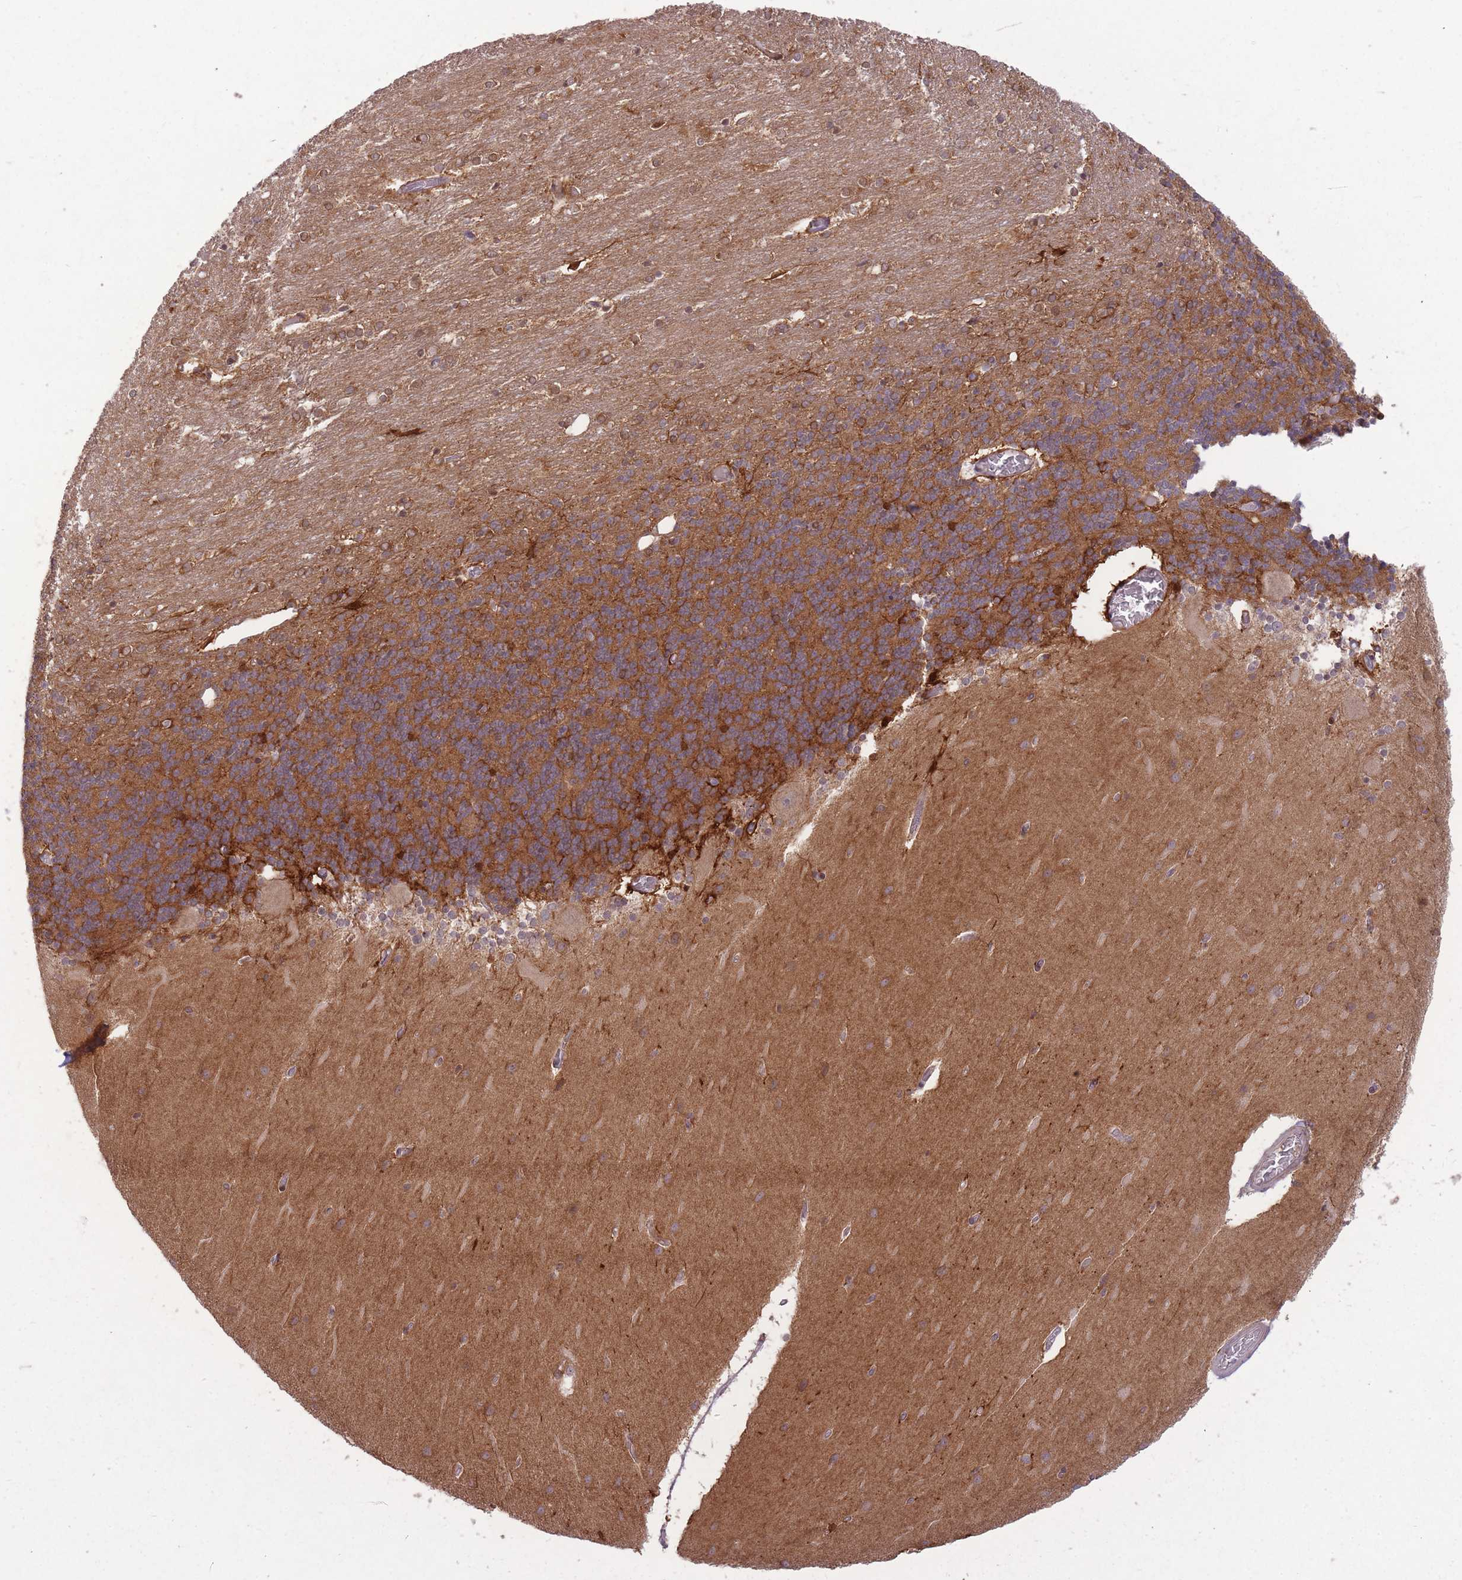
{"staining": {"intensity": "strong", "quantity": "25%-75%", "location": "cytoplasmic/membranous,nuclear"}, "tissue": "cerebellum", "cell_type": "Cells in granular layer", "image_type": "normal", "snomed": [{"axis": "morphology", "description": "Normal tissue, NOS"}, {"axis": "topography", "description": "Cerebellum"}], "caption": "Protein expression analysis of benign cerebellum demonstrates strong cytoplasmic/membranous,nuclear positivity in about 25%-75% of cells in granular layer. (DAB (3,3'-diaminobenzidine) = brown stain, brightfield microscopy at high magnification).", "gene": "DPYSL4", "patient": {"sex": "female", "age": 54}}